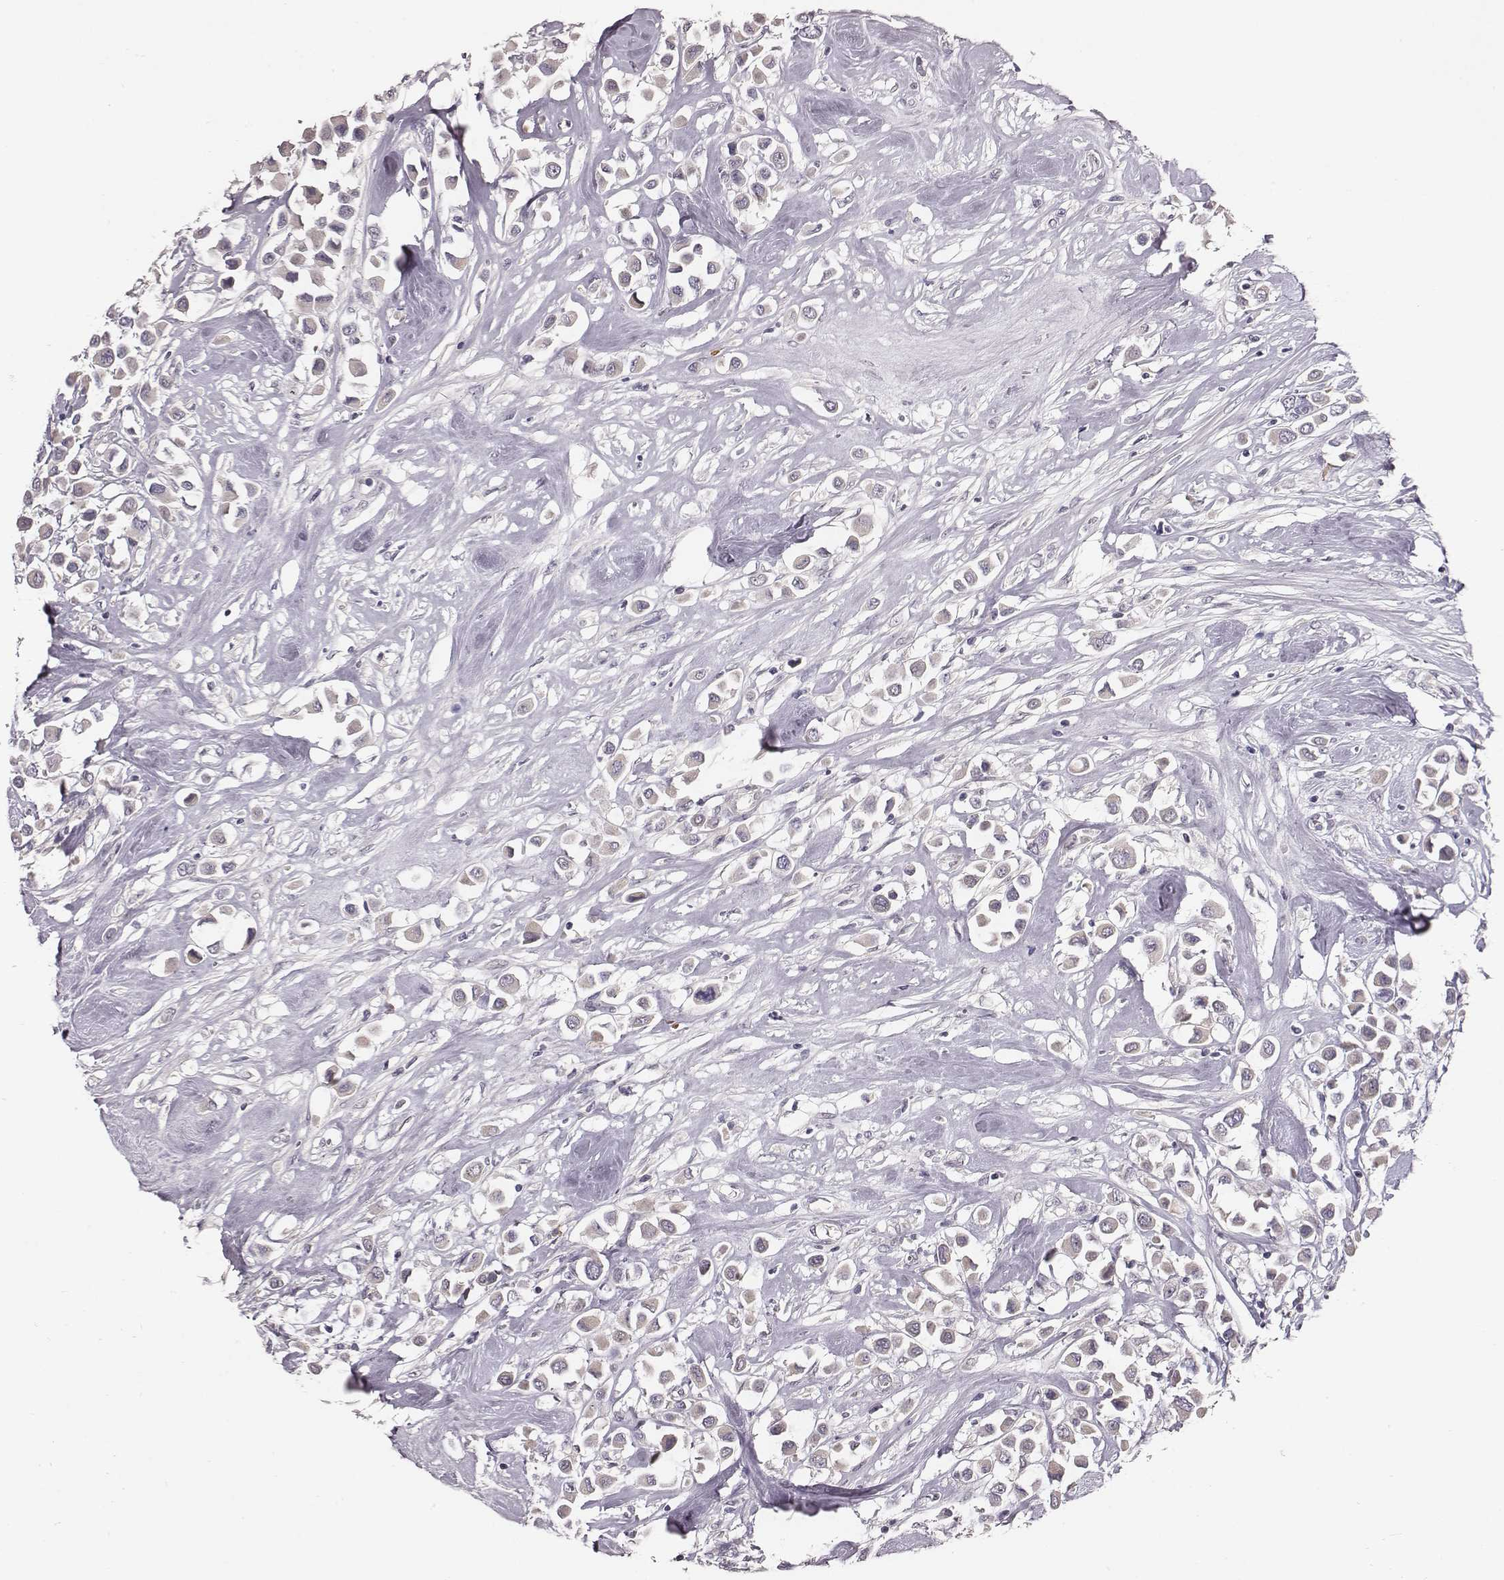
{"staining": {"intensity": "negative", "quantity": "none", "location": "none"}, "tissue": "breast cancer", "cell_type": "Tumor cells", "image_type": "cancer", "snomed": [{"axis": "morphology", "description": "Duct carcinoma"}, {"axis": "topography", "description": "Breast"}], "caption": "The micrograph displays no staining of tumor cells in breast cancer (infiltrating ductal carcinoma).", "gene": "SLC22A6", "patient": {"sex": "female", "age": 61}}